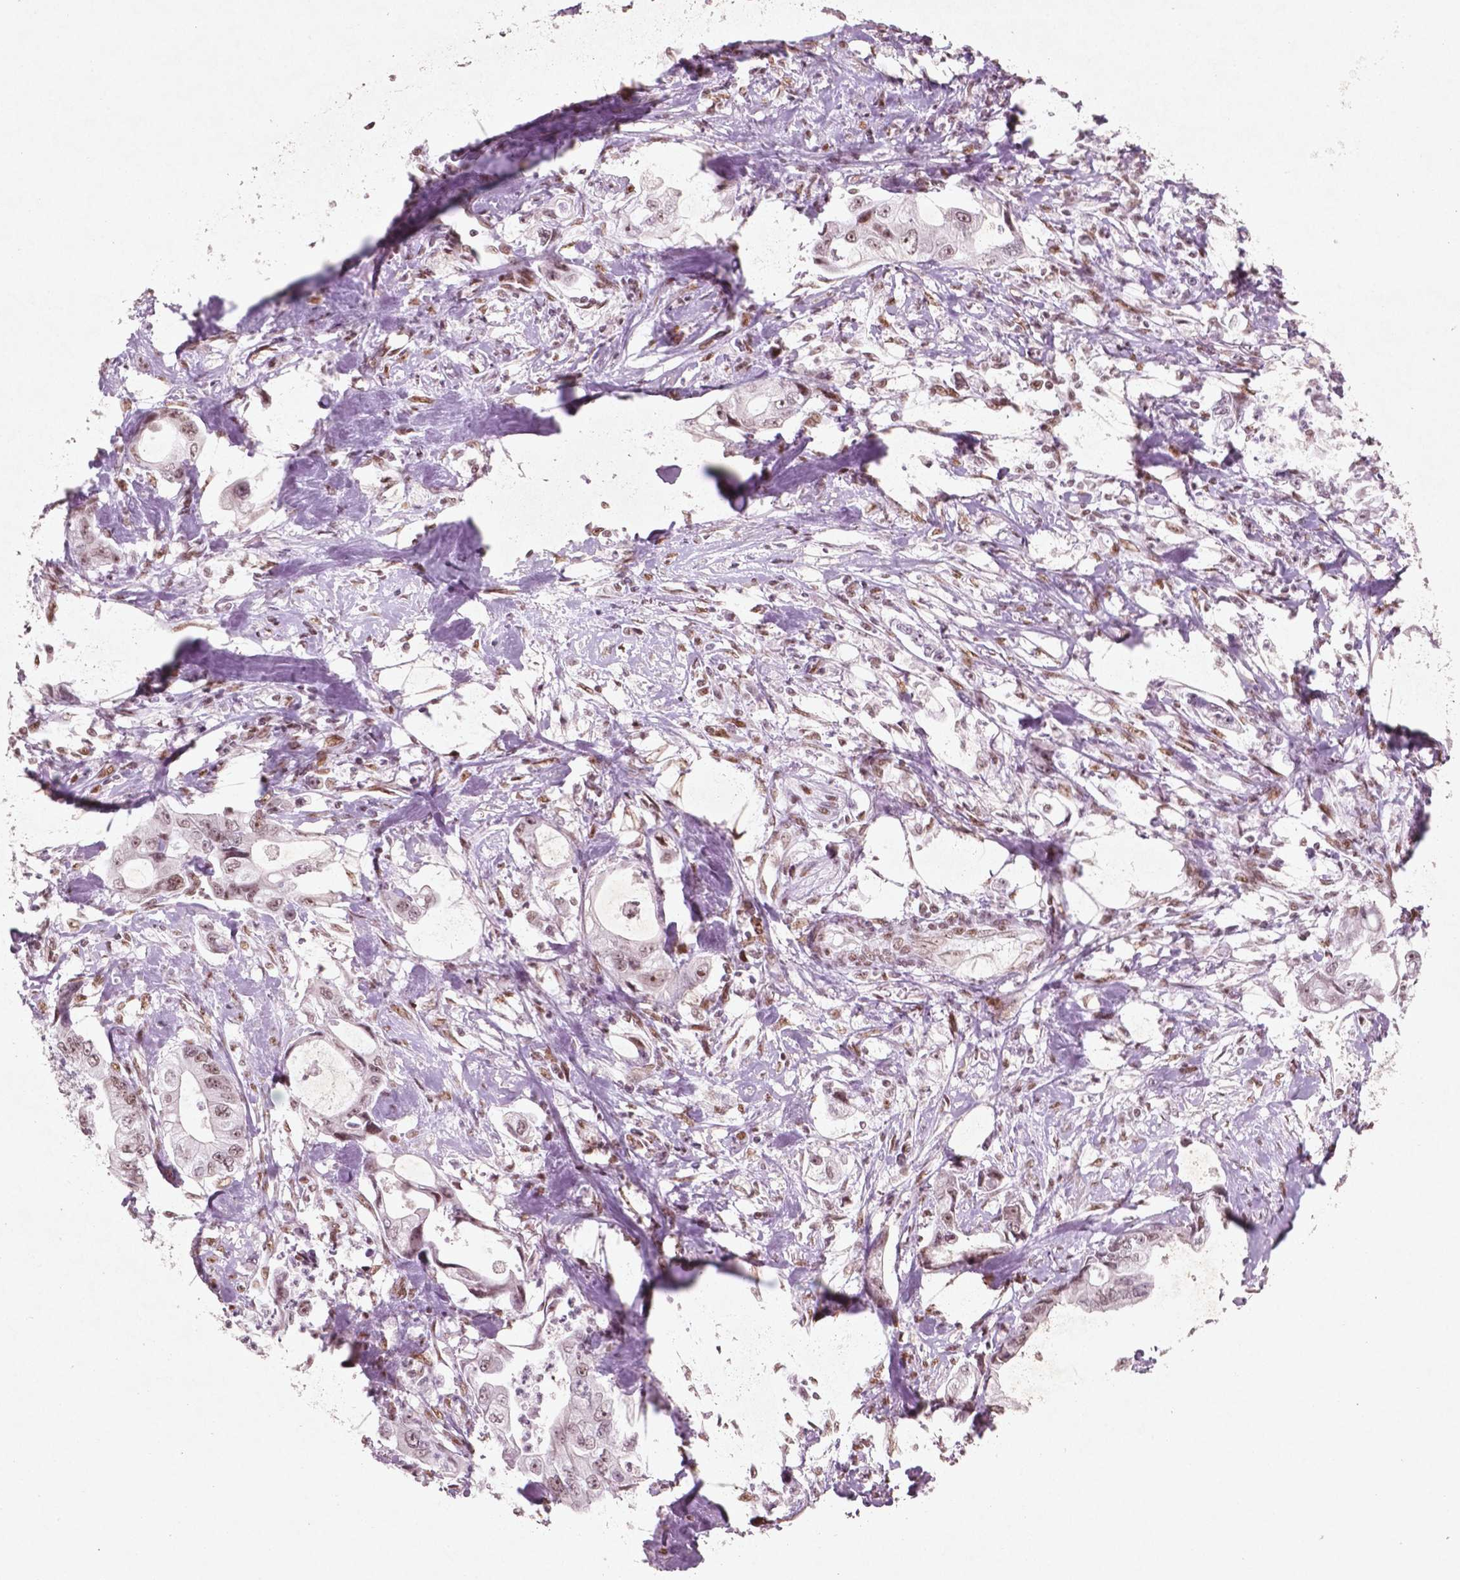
{"staining": {"intensity": "weak", "quantity": ">75%", "location": "nuclear"}, "tissue": "stomach cancer", "cell_type": "Tumor cells", "image_type": "cancer", "snomed": [{"axis": "morphology", "description": "Adenocarcinoma, NOS"}, {"axis": "topography", "description": "Pancreas"}, {"axis": "topography", "description": "Stomach, upper"}], "caption": "DAB immunohistochemical staining of human stomach cancer (adenocarcinoma) exhibits weak nuclear protein staining in approximately >75% of tumor cells.", "gene": "HMG20B", "patient": {"sex": "male", "age": 77}}